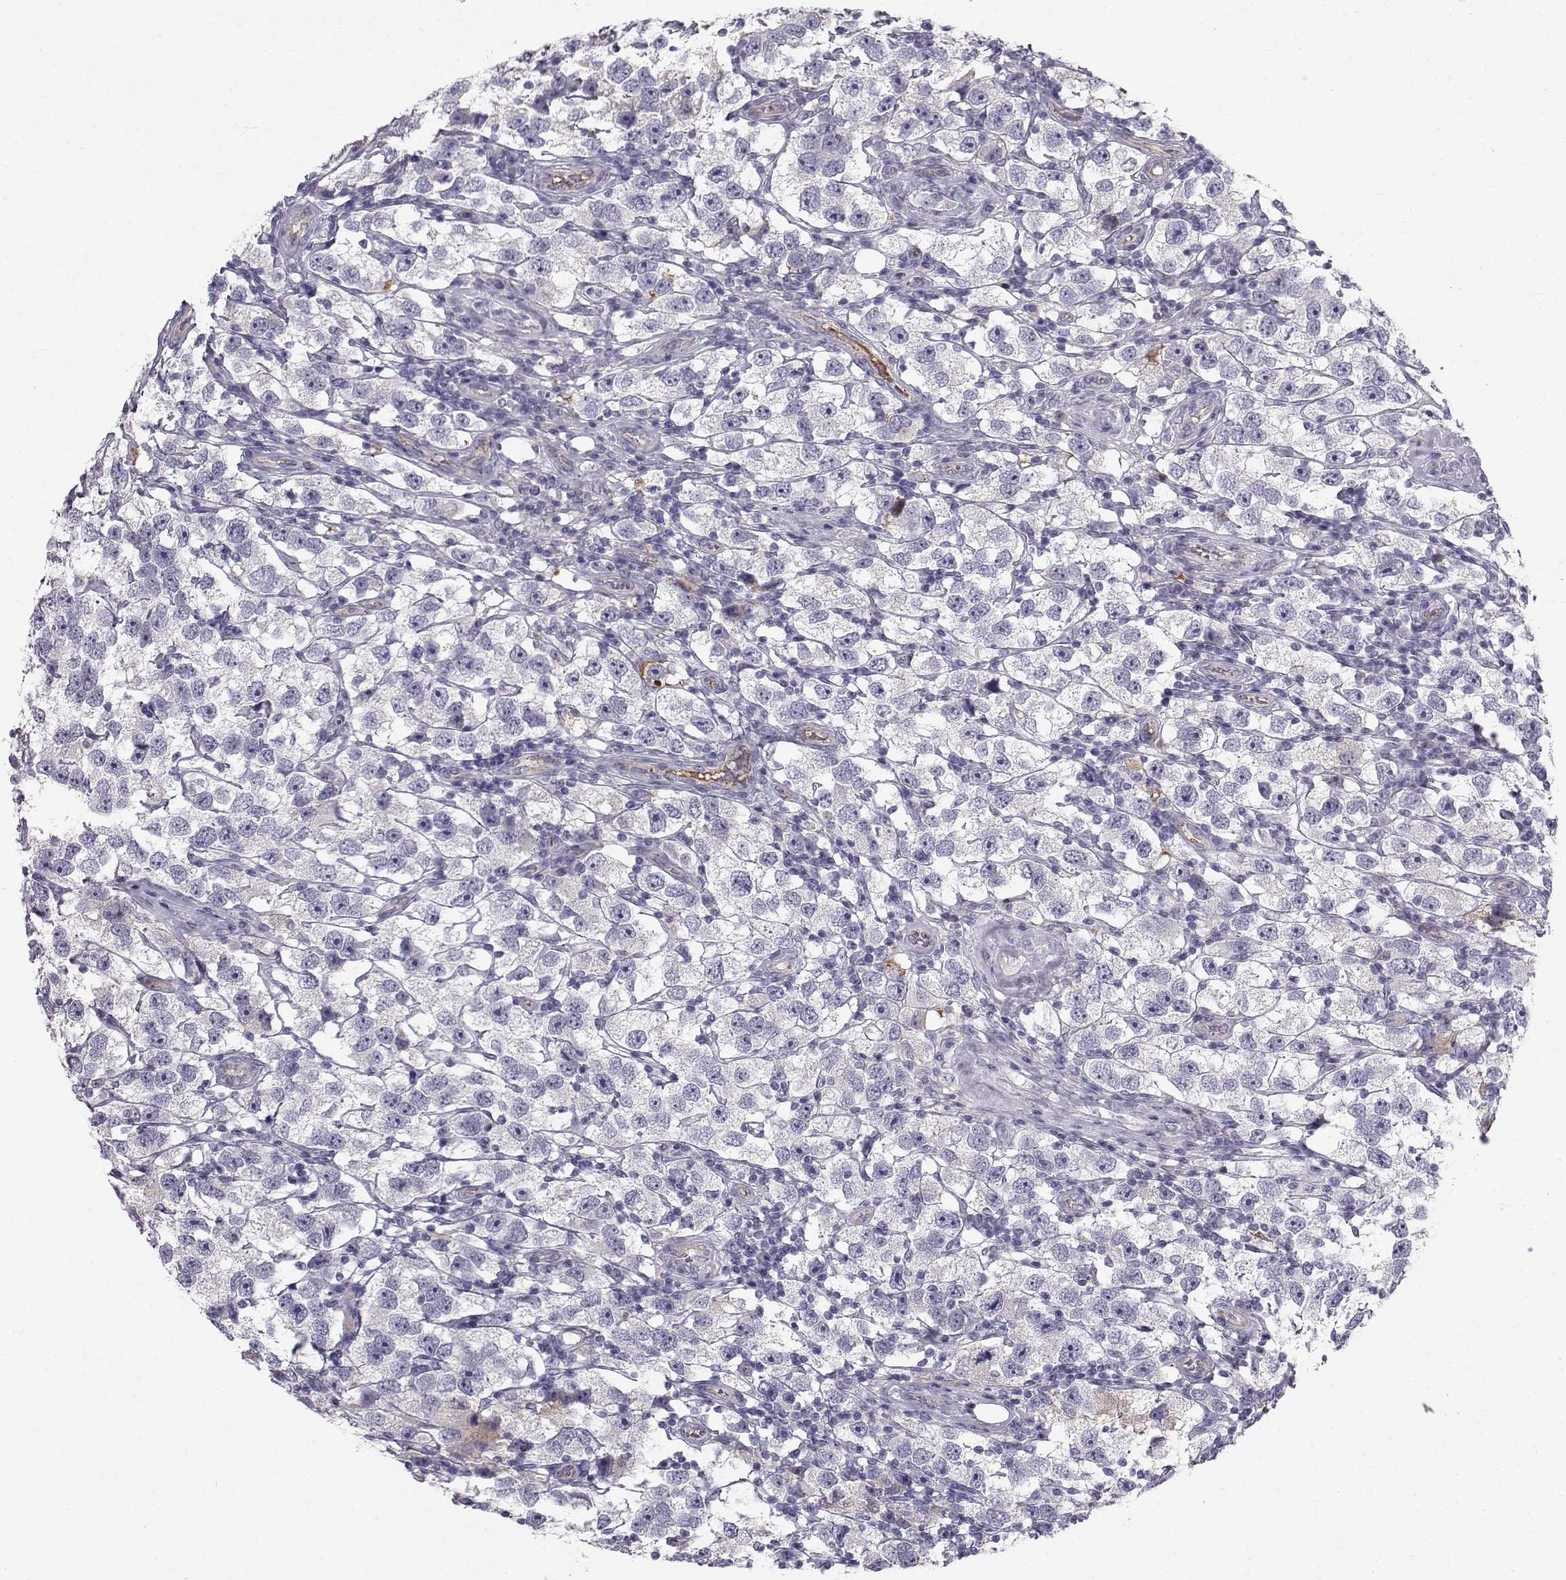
{"staining": {"intensity": "negative", "quantity": "none", "location": "none"}, "tissue": "testis cancer", "cell_type": "Tumor cells", "image_type": "cancer", "snomed": [{"axis": "morphology", "description": "Seminoma, NOS"}, {"axis": "topography", "description": "Testis"}], "caption": "A micrograph of testis cancer (seminoma) stained for a protein exhibits no brown staining in tumor cells. The staining was performed using DAB to visualize the protein expression in brown, while the nuclei were stained in blue with hematoxylin (Magnification: 20x).", "gene": "CALCR", "patient": {"sex": "male", "age": 26}}